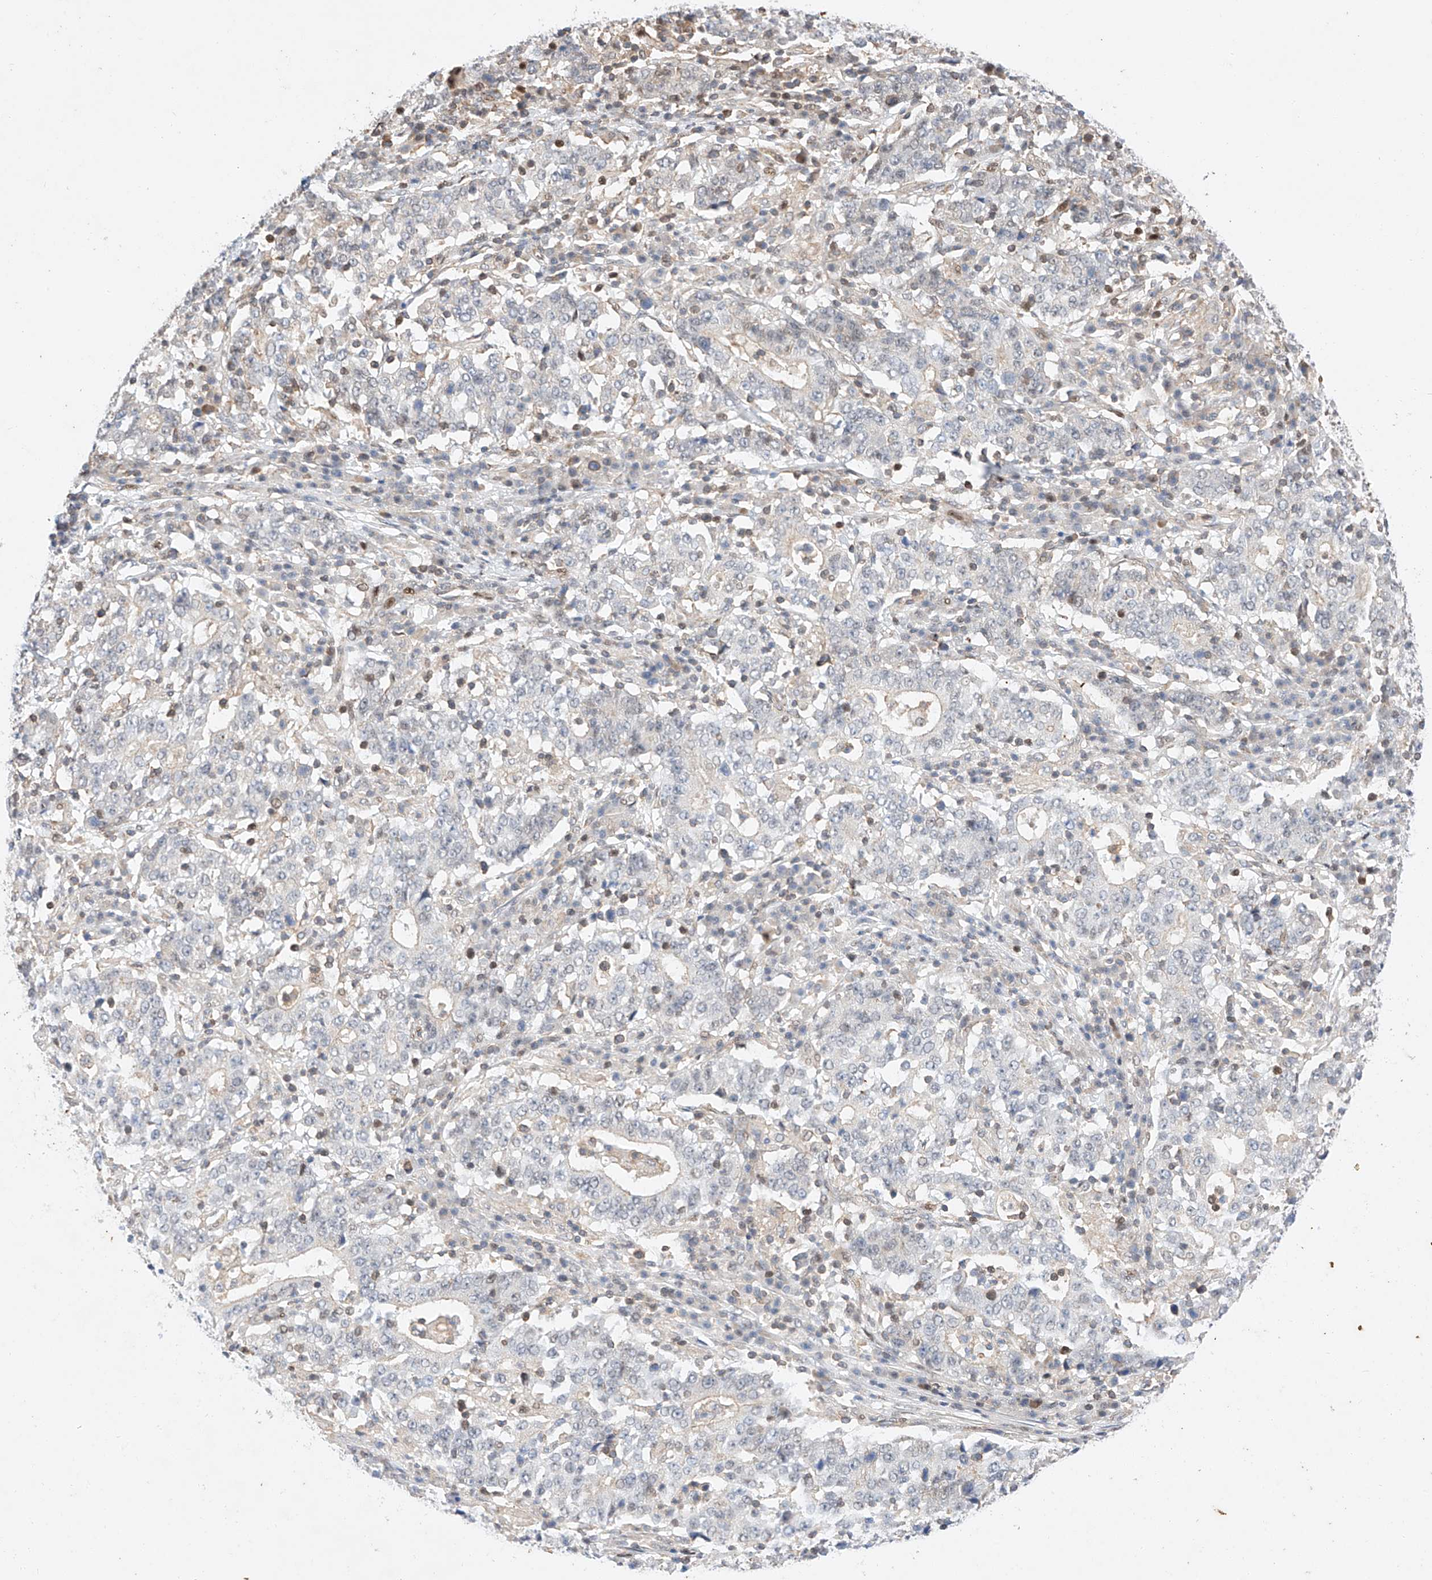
{"staining": {"intensity": "negative", "quantity": "none", "location": "none"}, "tissue": "stomach cancer", "cell_type": "Tumor cells", "image_type": "cancer", "snomed": [{"axis": "morphology", "description": "Adenocarcinoma, NOS"}, {"axis": "topography", "description": "Stomach"}], "caption": "A photomicrograph of adenocarcinoma (stomach) stained for a protein displays no brown staining in tumor cells.", "gene": "HDAC9", "patient": {"sex": "male", "age": 59}}